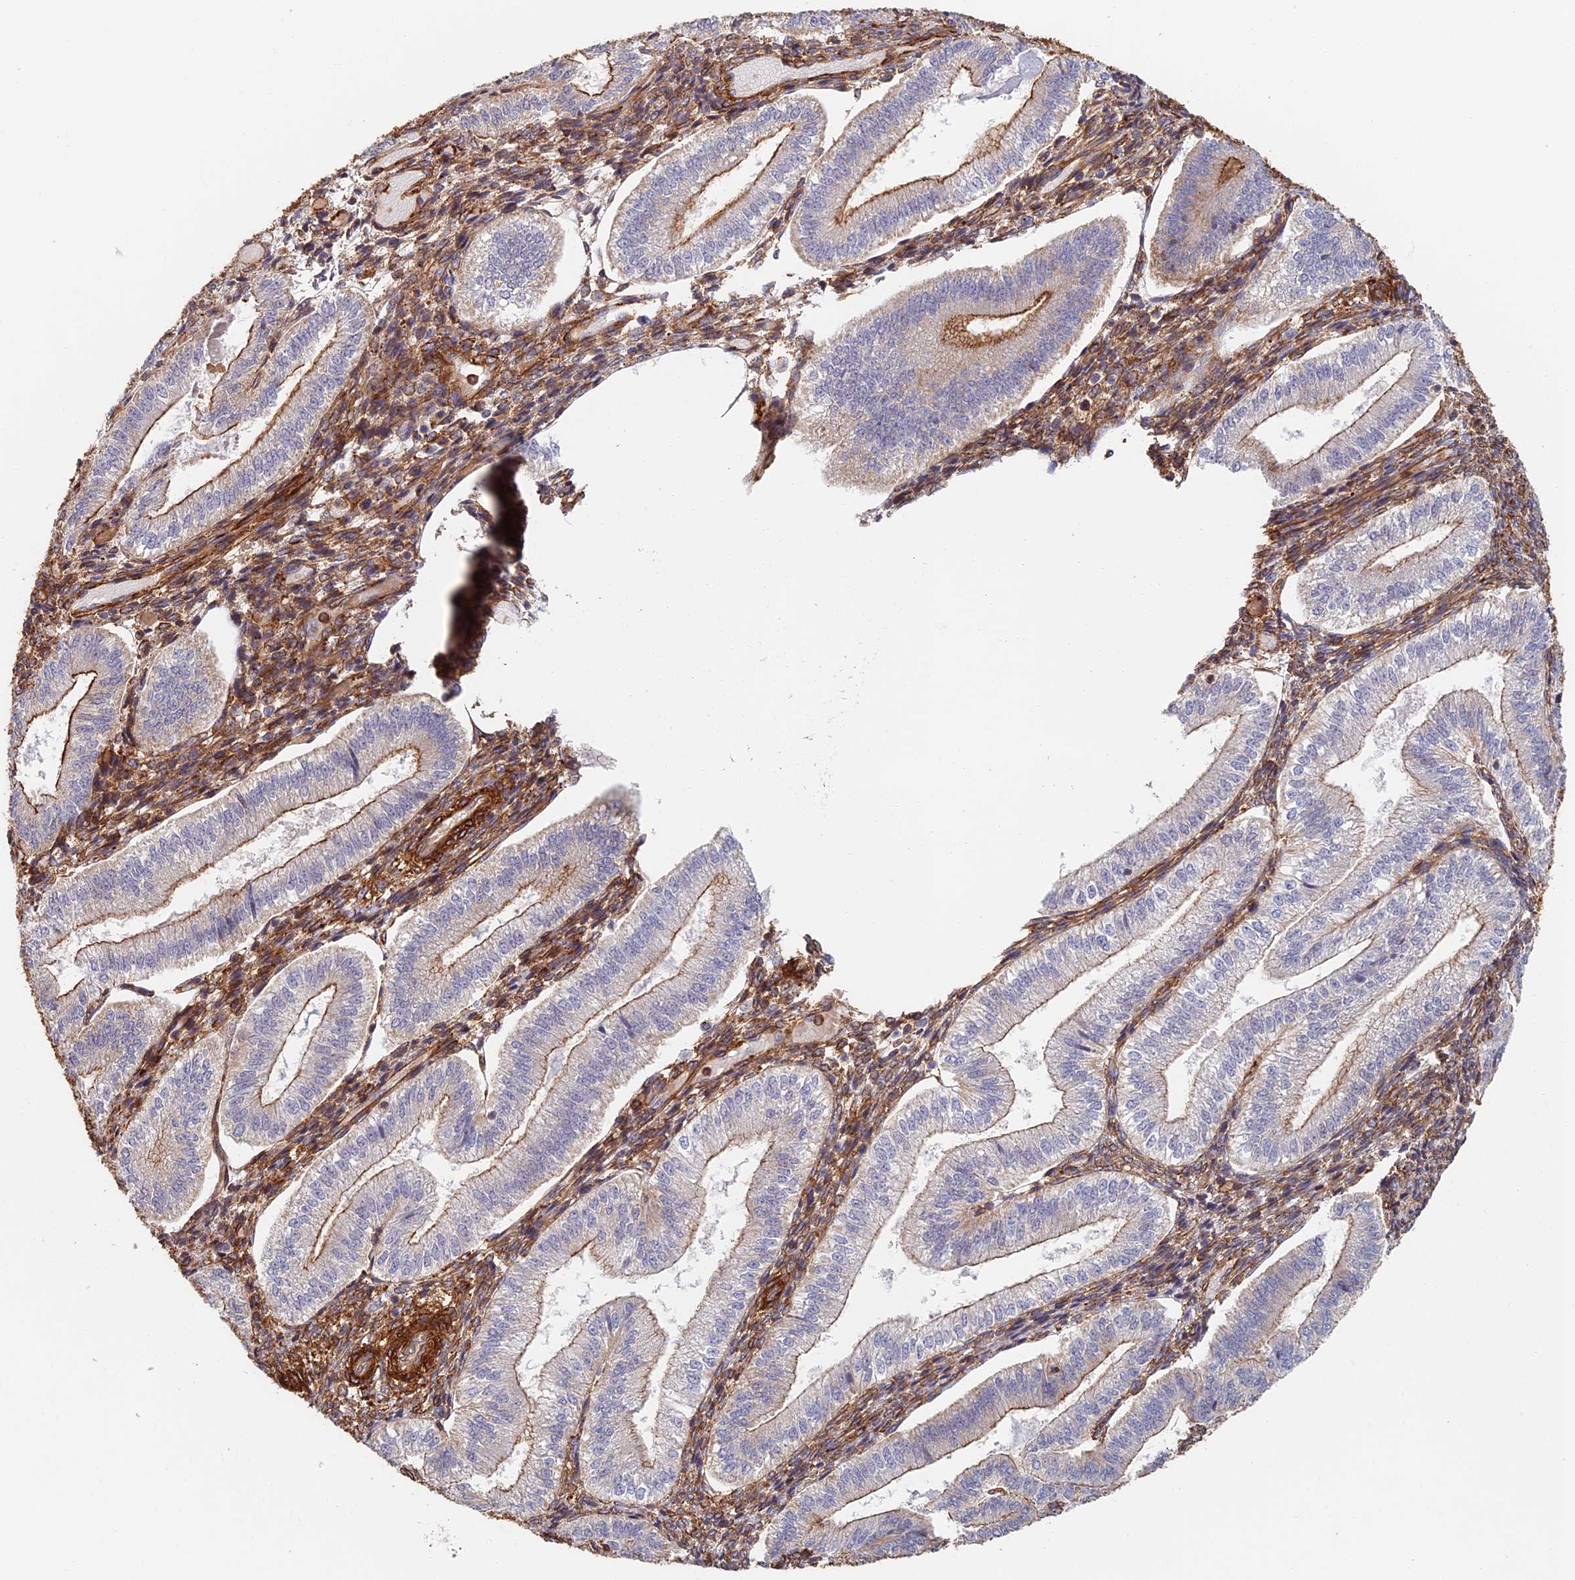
{"staining": {"intensity": "strong", "quantity": ">75%", "location": "cytoplasmic/membranous"}, "tissue": "endometrium", "cell_type": "Cells in endometrial stroma", "image_type": "normal", "snomed": [{"axis": "morphology", "description": "Normal tissue, NOS"}, {"axis": "topography", "description": "Endometrium"}], "caption": "This histopathology image exhibits benign endometrium stained with immunohistochemistry (IHC) to label a protein in brown. The cytoplasmic/membranous of cells in endometrial stroma show strong positivity for the protein. Nuclei are counter-stained blue.", "gene": "PAK4", "patient": {"sex": "female", "age": 34}}